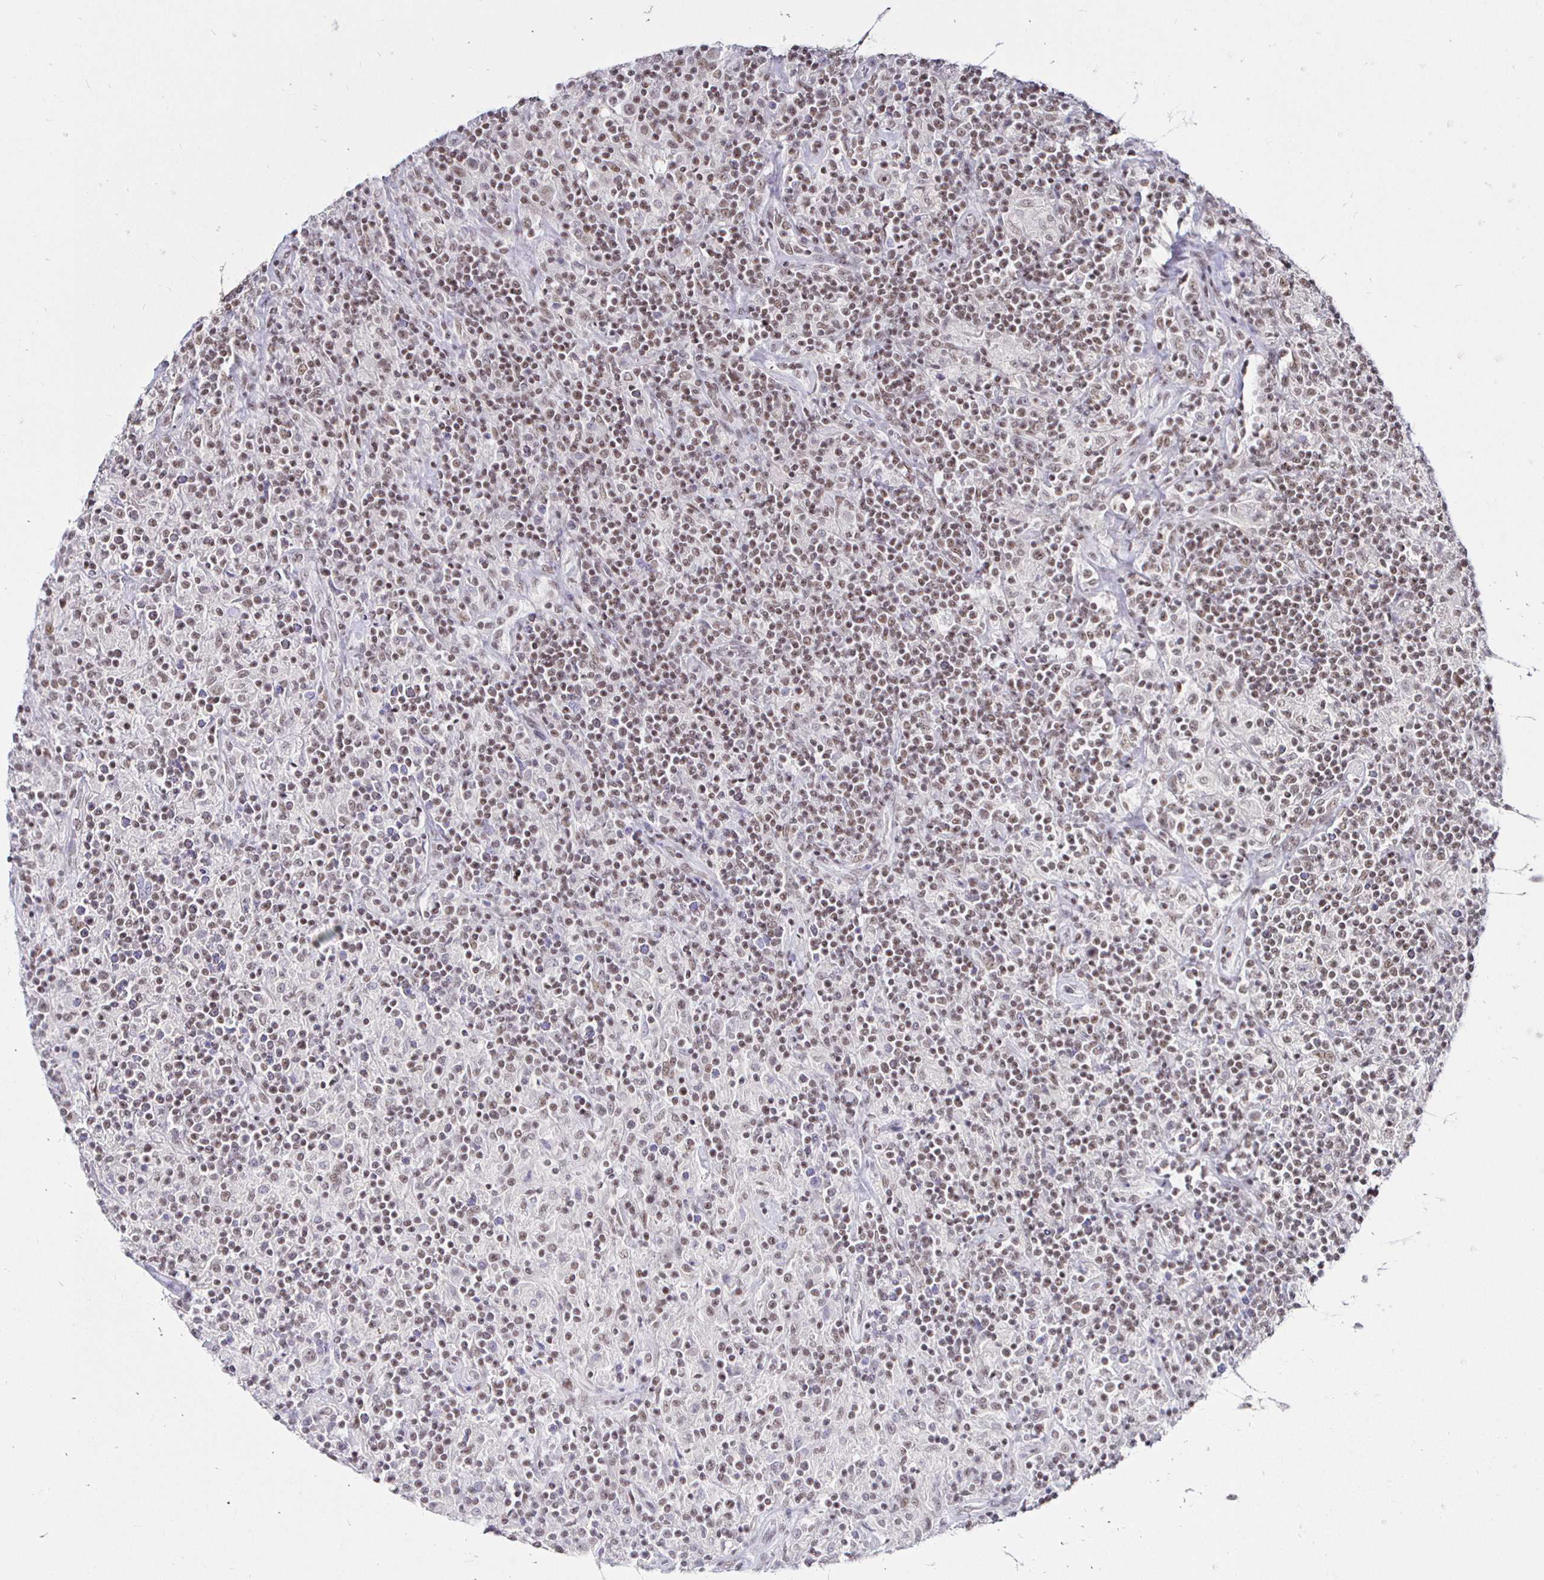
{"staining": {"intensity": "weak", "quantity": ">75%", "location": "nuclear"}, "tissue": "lymphoma", "cell_type": "Tumor cells", "image_type": "cancer", "snomed": [{"axis": "morphology", "description": "Hodgkin's disease, NOS"}, {"axis": "topography", "description": "Lymph node"}], "caption": "Tumor cells reveal low levels of weak nuclear expression in about >75% of cells in human lymphoma.", "gene": "SIN3A", "patient": {"sex": "male", "age": 70}}